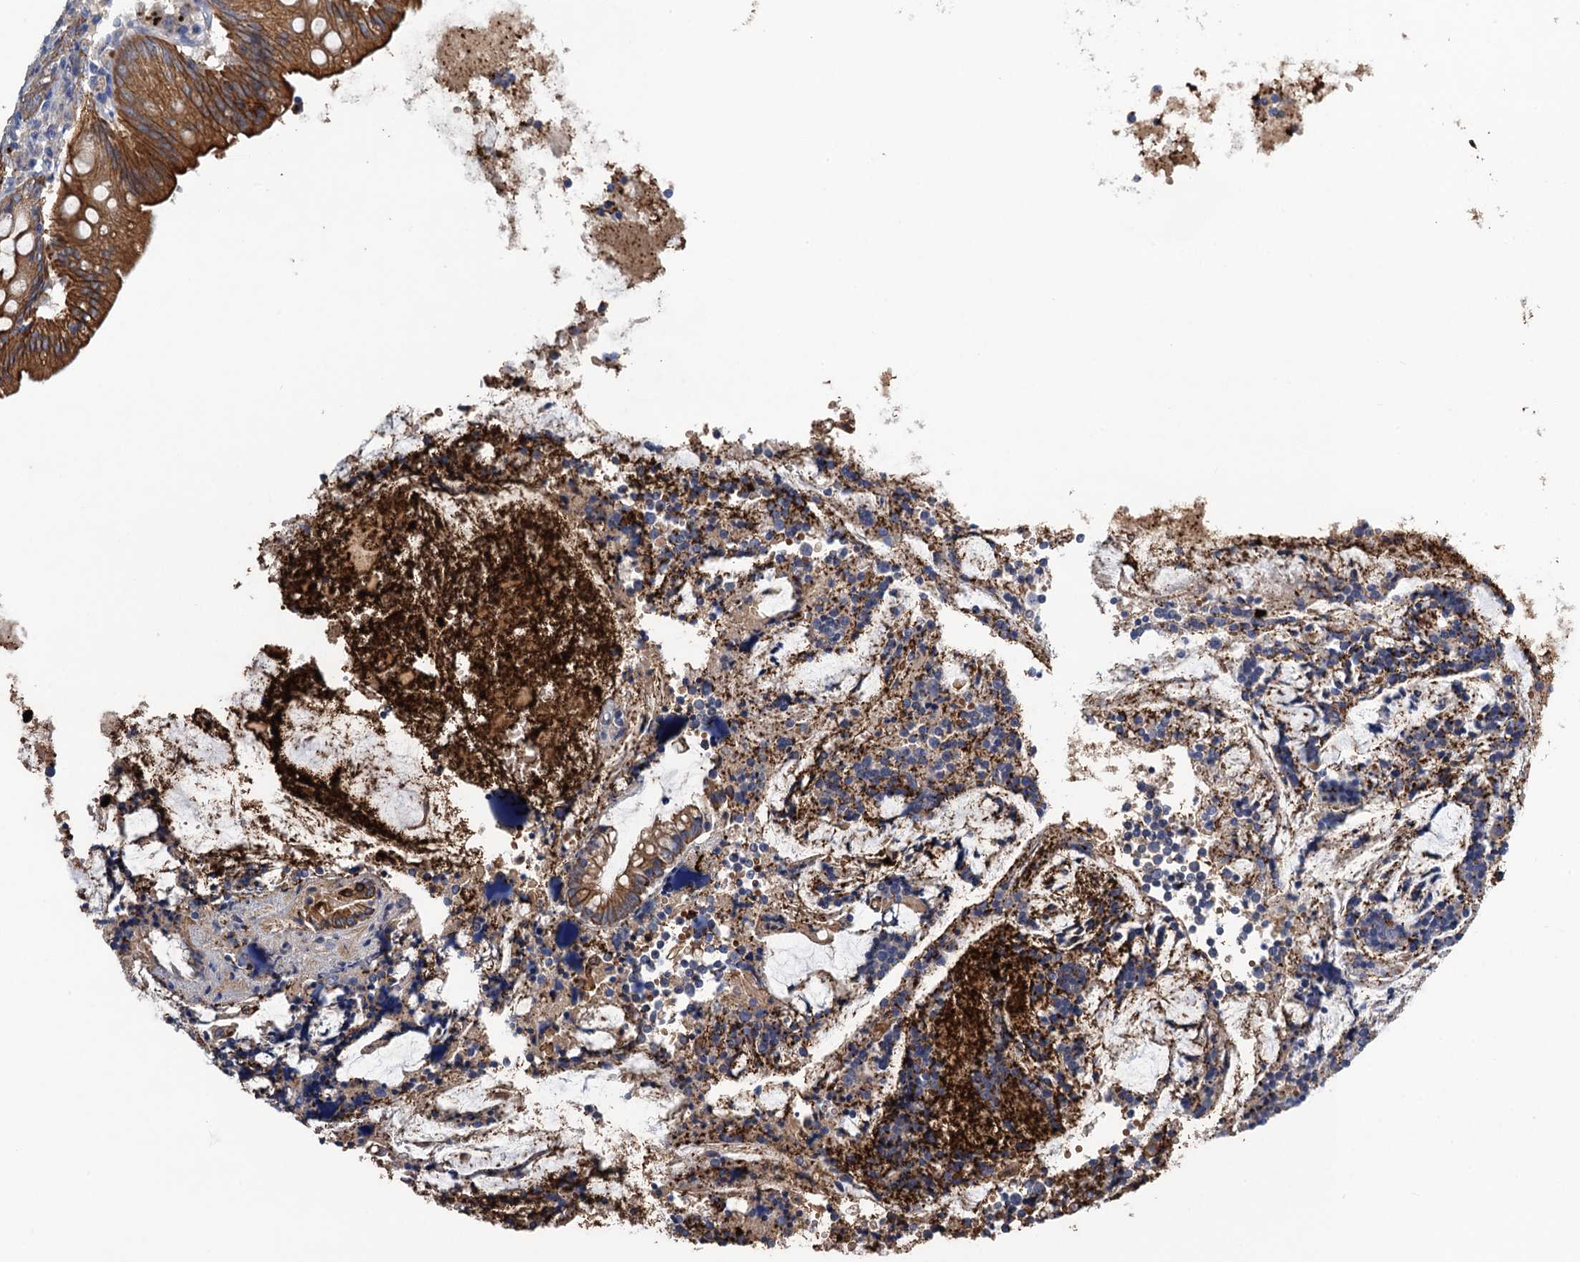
{"staining": {"intensity": "strong", "quantity": "25%-75%", "location": "cytoplasmic/membranous"}, "tissue": "appendix", "cell_type": "Glandular cells", "image_type": "normal", "snomed": [{"axis": "morphology", "description": "Normal tissue, NOS"}, {"axis": "topography", "description": "Appendix"}], "caption": "Strong cytoplasmic/membranous staining is seen in about 25%-75% of glandular cells in benign appendix.", "gene": "SMCO3", "patient": {"sex": "female", "age": 54}}